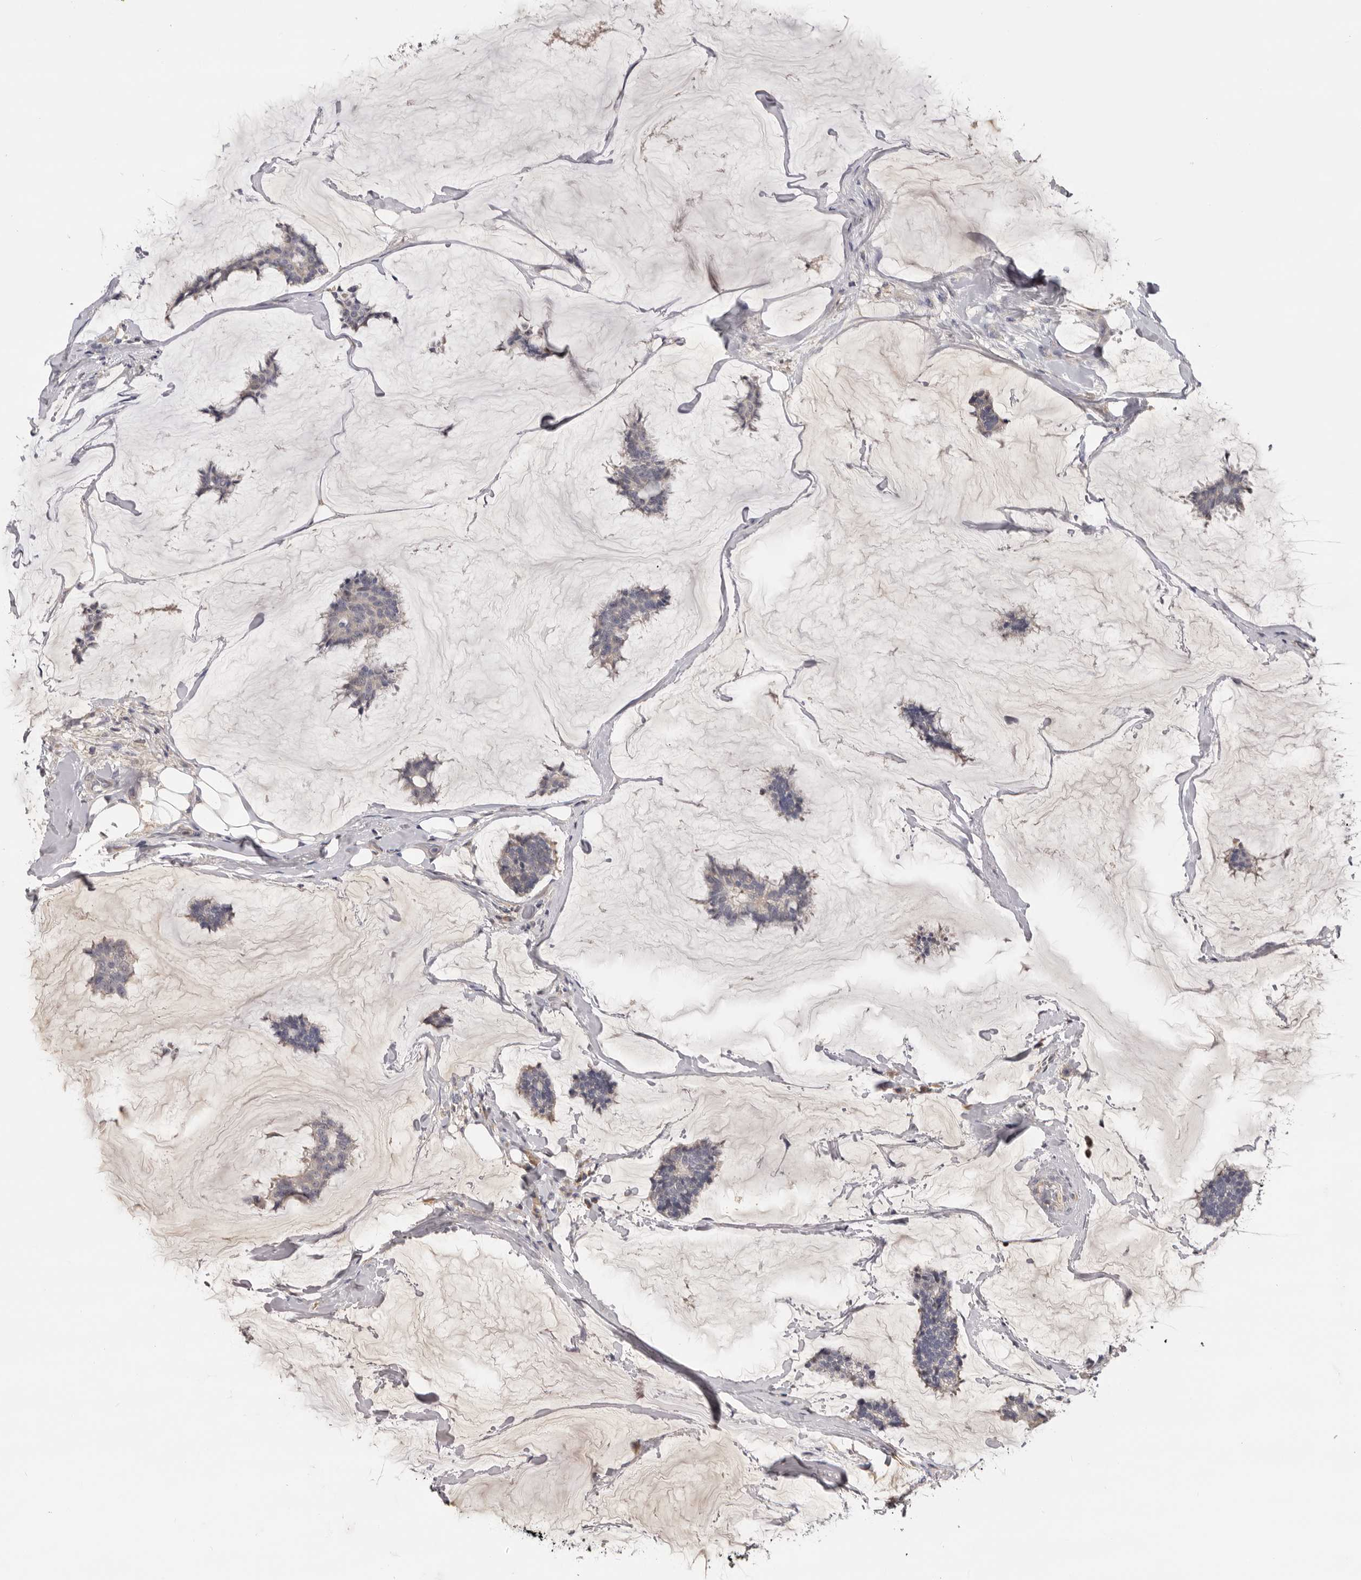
{"staining": {"intensity": "negative", "quantity": "none", "location": "none"}, "tissue": "breast cancer", "cell_type": "Tumor cells", "image_type": "cancer", "snomed": [{"axis": "morphology", "description": "Duct carcinoma"}, {"axis": "topography", "description": "Breast"}], "caption": "Tumor cells are negative for brown protein staining in breast cancer (intraductal carcinoma).", "gene": "KIF2B", "patient": {"sex": "female", "age": 93}}